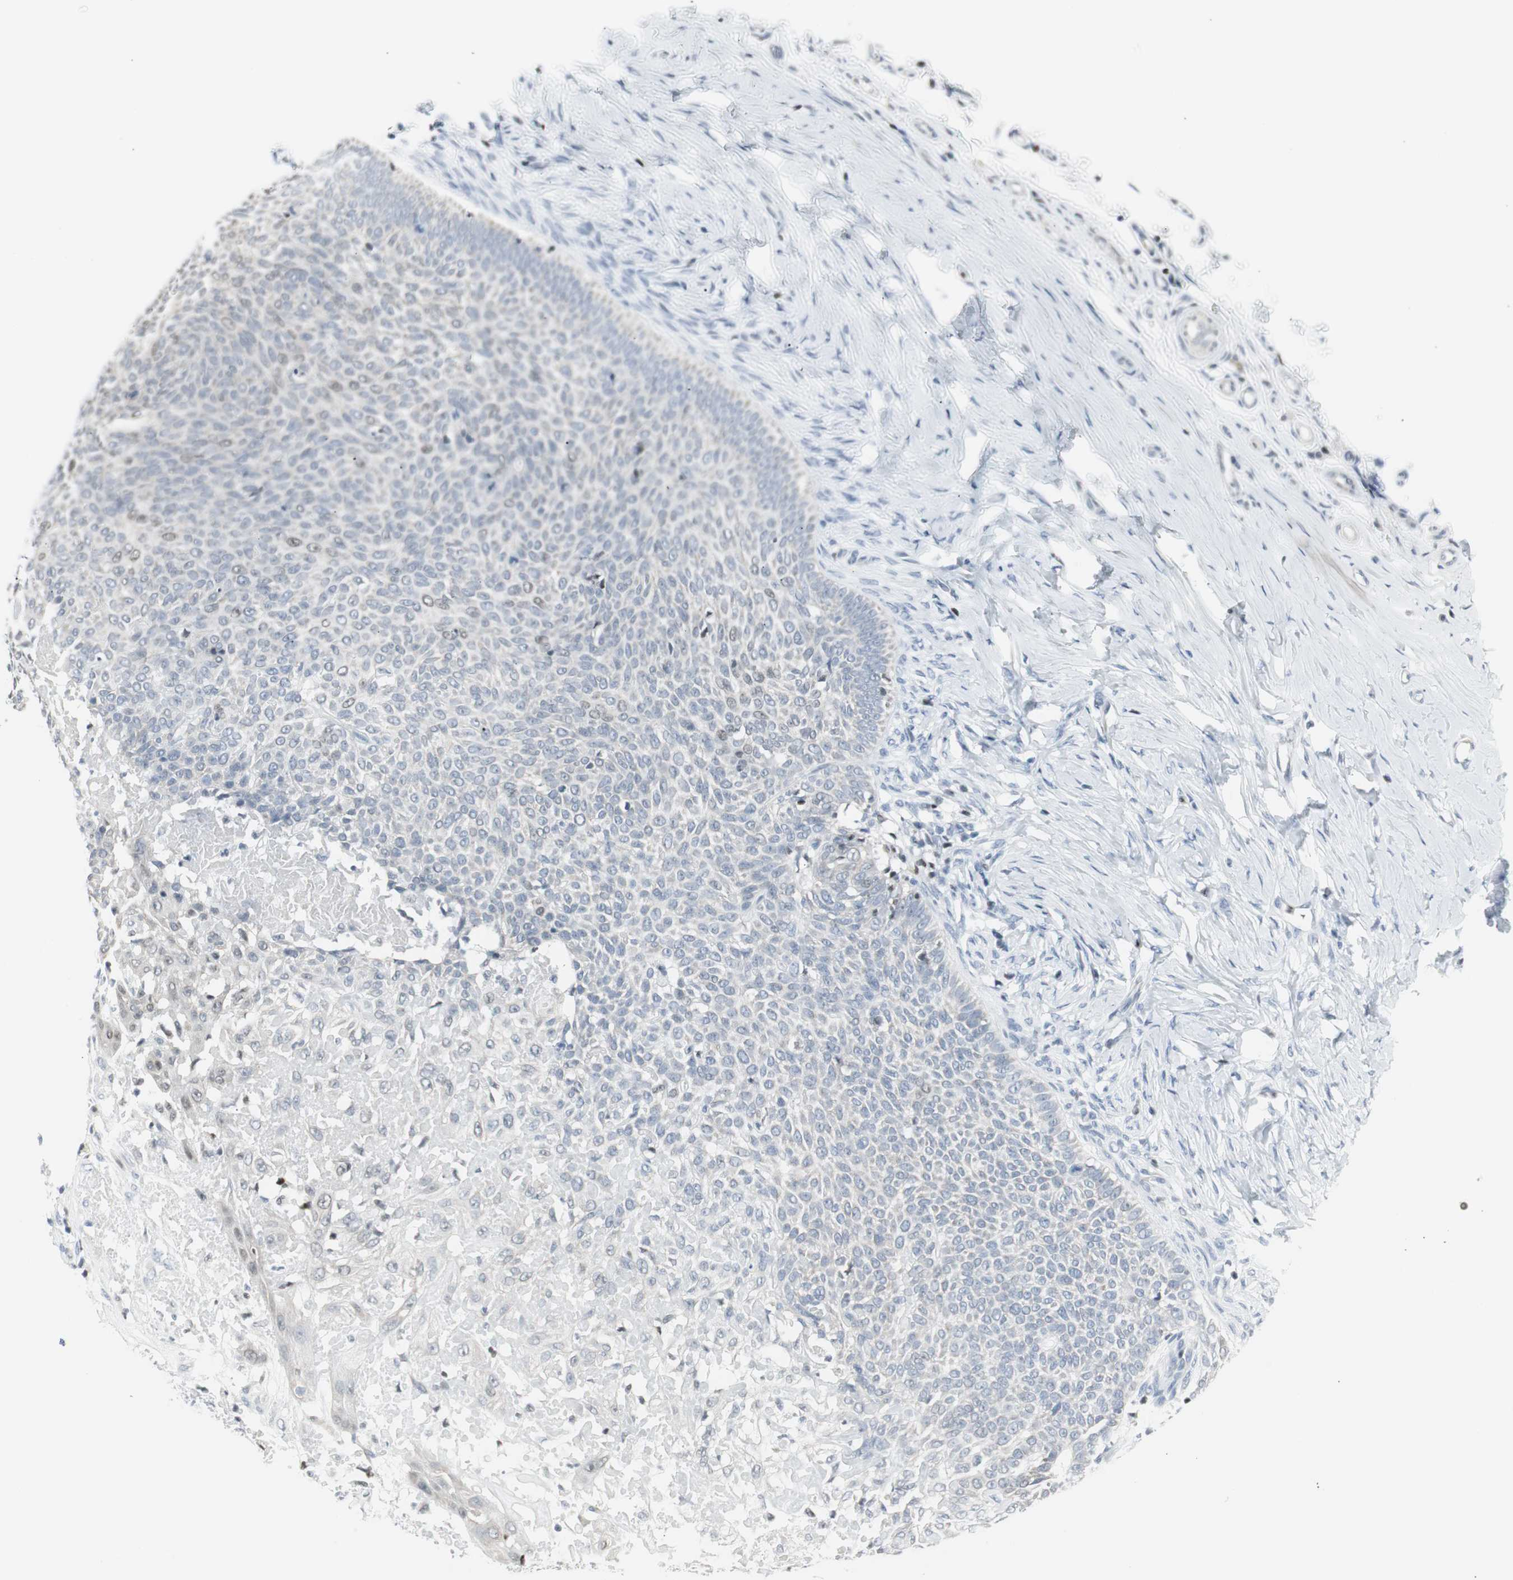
{"staining": {"intensity": "weak", "quantity": "<25%", "location": "nuclear"}, "tissue": "skin cancer", "cell_type": "Tumor cells", "image_type": "cancer", "snomed": [{"axis": "morphology", "description": "Normal tissue, NOS"}, {"axis": "morphology", "description": "Basal cell carcinoma"}, {"axis": "topography", "description": "Skin"}], "caption": "IHC photomicrograph of human skin cancer (basal cell carcinoma) stained for a protein (brown), which displays no expression in tumor cells.", "gene": "ZBTB7B", "patient": {"sex": "male", "age": 87}}